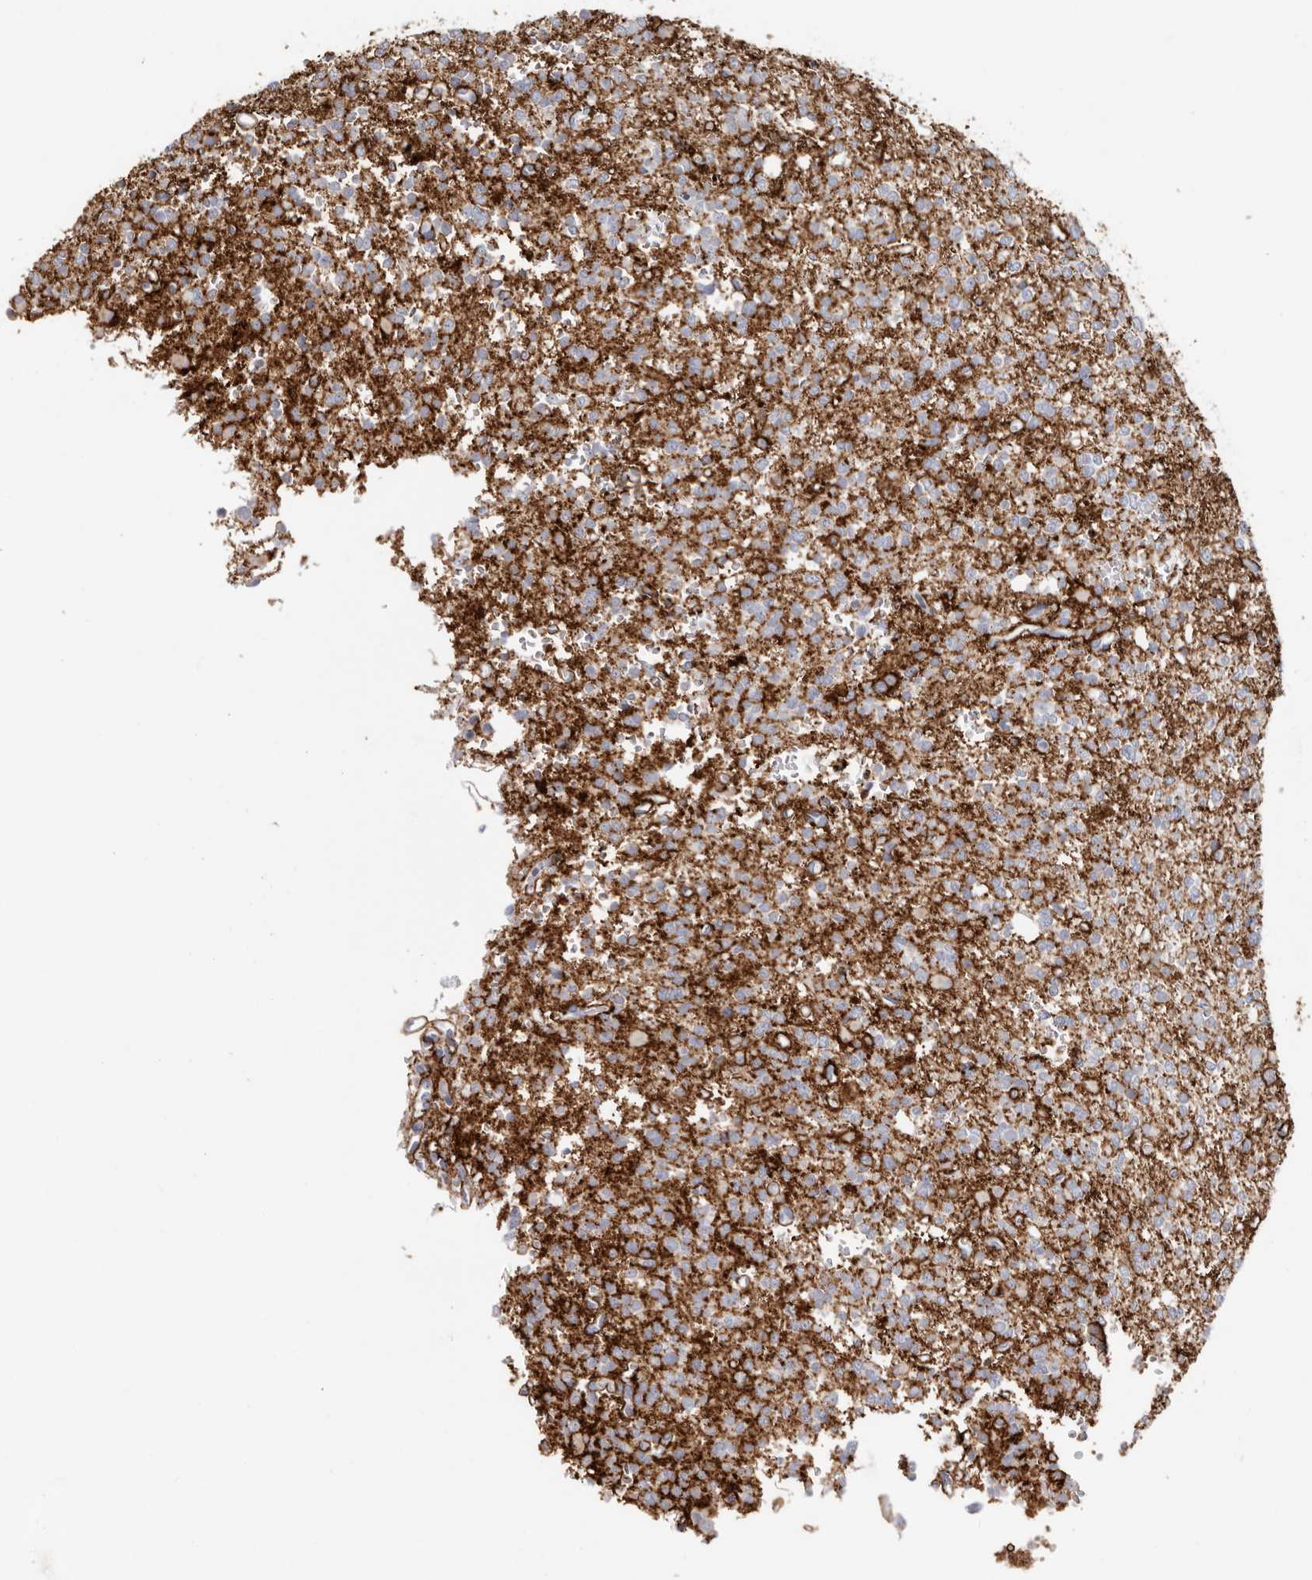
{"staining": {"intensity": "negative", "quantity": "none", "location": "none"}, "tissue": "glioma", "cell_type": "Tumor cells", "image_type": "cancer", "snomed": [{"axis": "morphology", "description": "Glioma, malignant, High grade"}, {"axis": "topography", "description": "Brain"}], "caption": "A photomicrograph of human high-grade glioma (malignant) is negative for staining in tumor cells.", "gene": "PKDCC", "patient": {"sex": "female", "age": 62}}